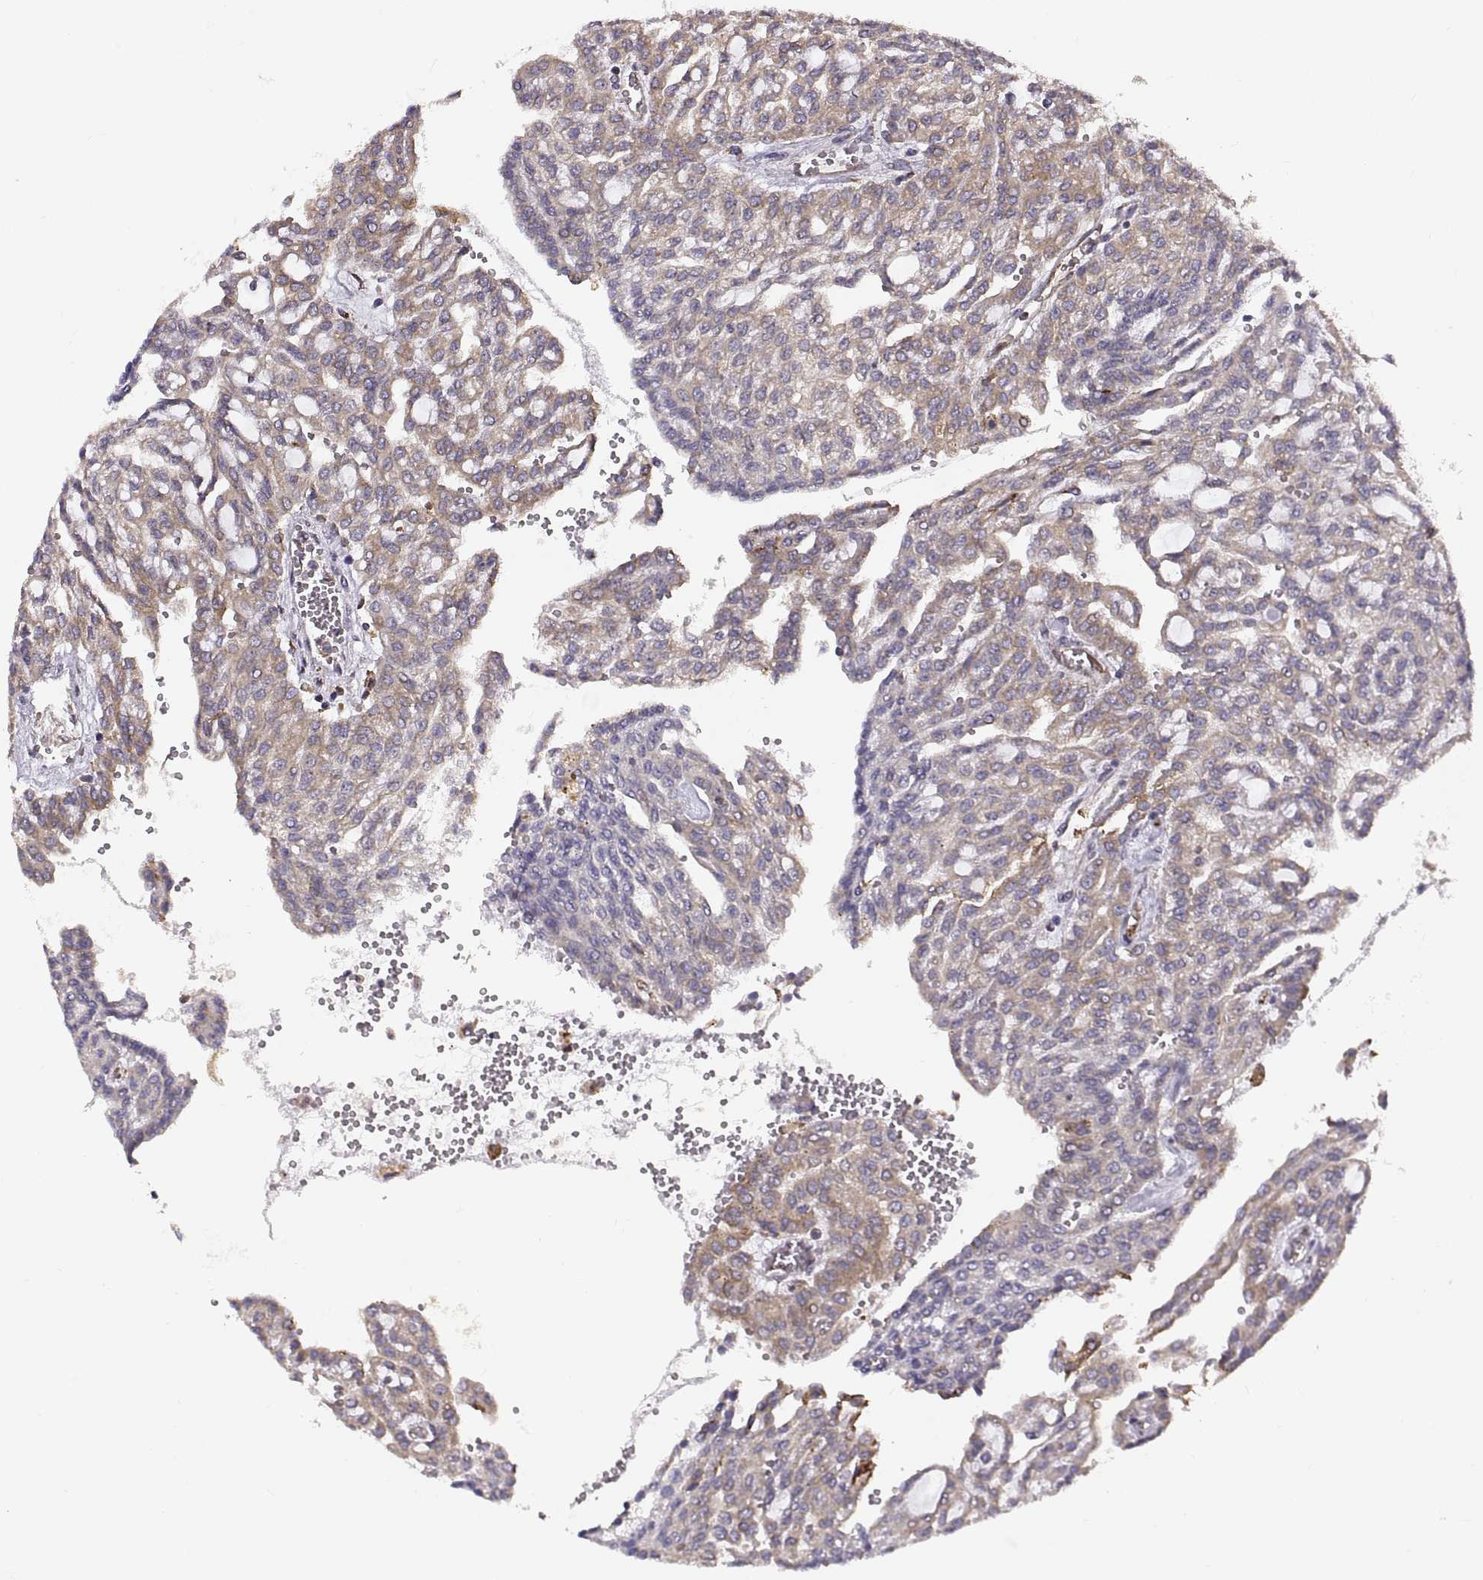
{"staining": {"intensity": "moderate", "quantity": "25%-75%", "location": "cytoplasmic/membranous"}, "tissue": "renal cancer", "cell_type": "Tumor cells", "image_type": "cancer", "snomed": [{"axis": "morphology", "description": "Adenocarcinoma, NOS"}, {"axis": "topography", "description": "Kidney"}], "caption": "Protein expression analysis of renal cancer demonstrates moderate cytoplasmic/membranous staining in approximately 25%-75% of tumor cells.", "gene": "PLEKHB2", "patient": {"sex": "male", "age": 63}}